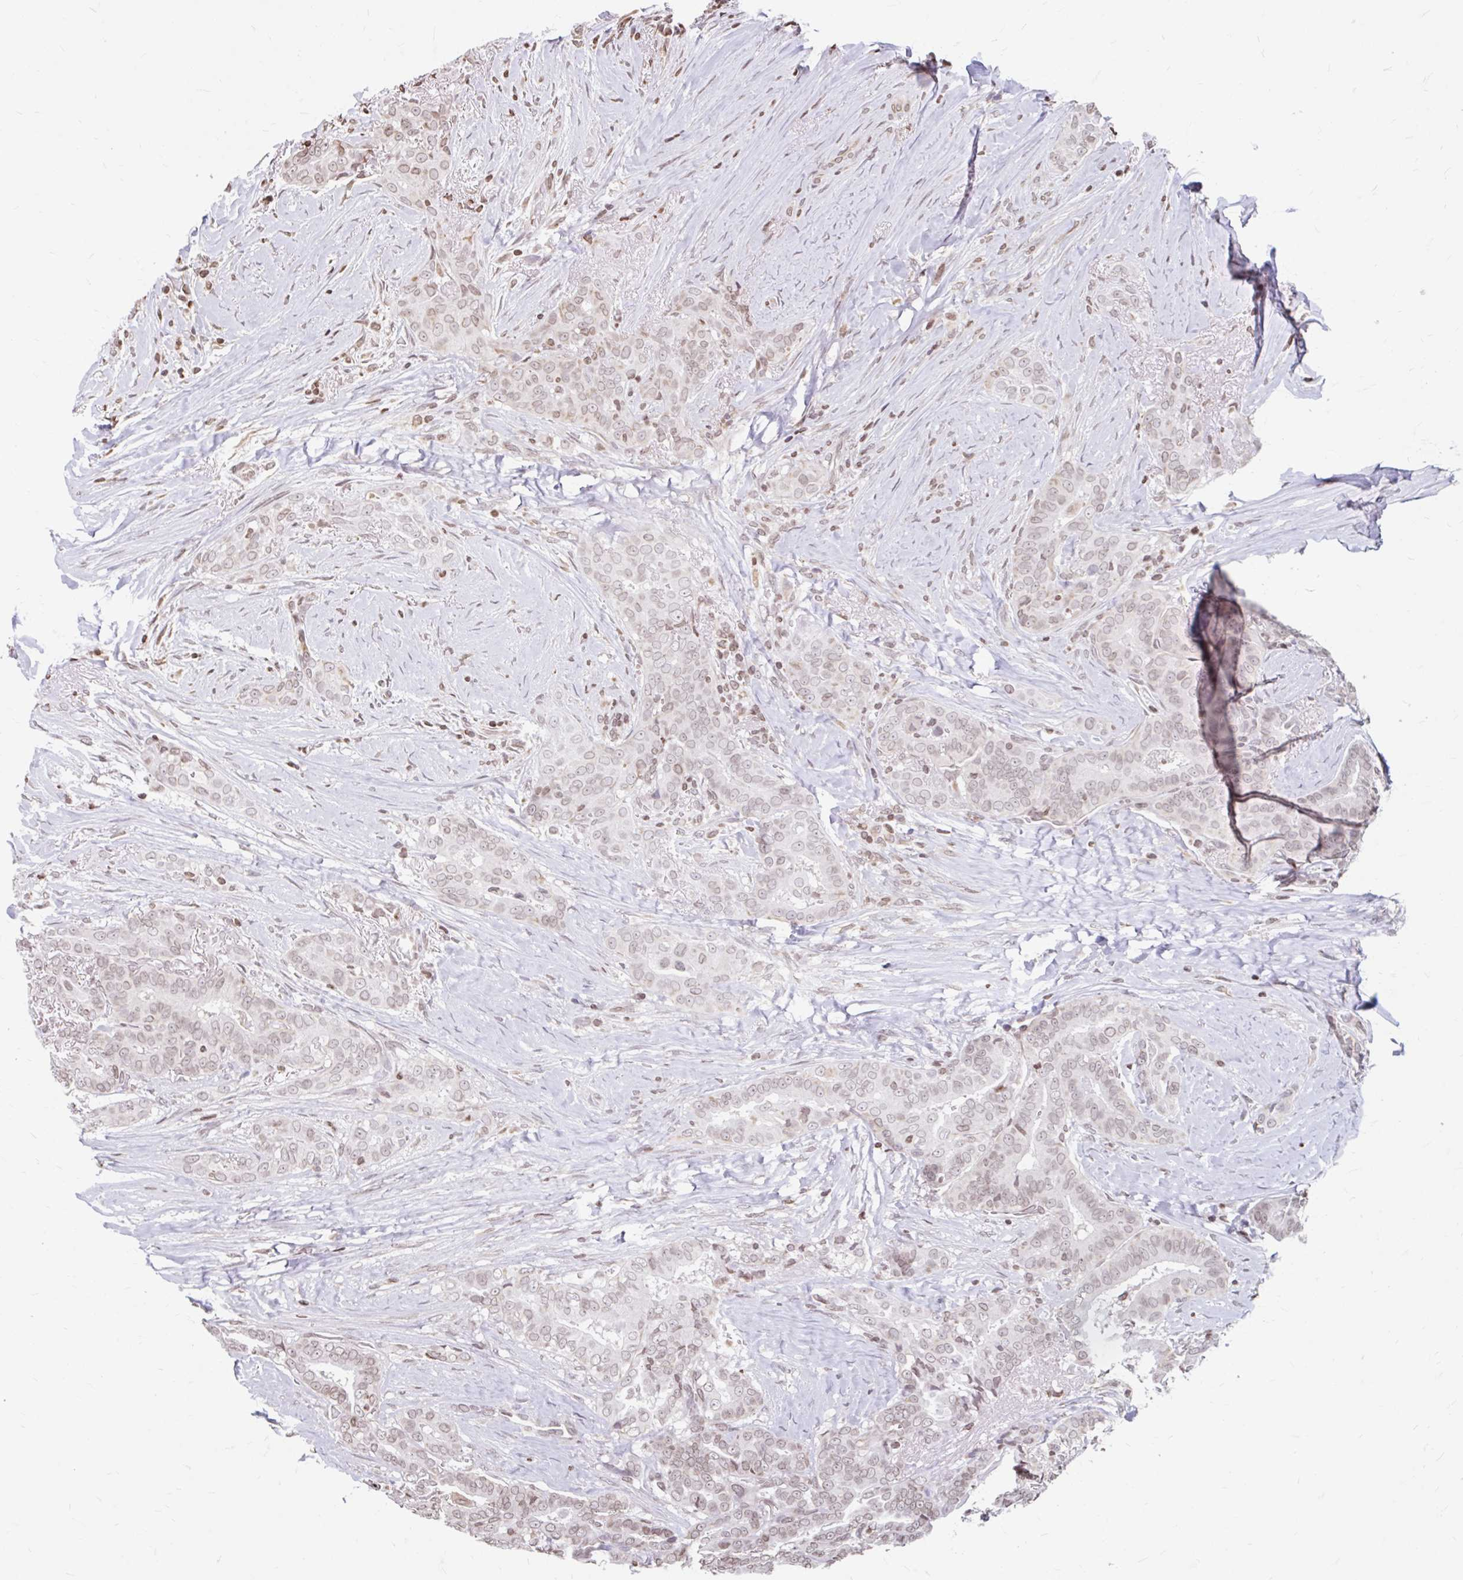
{"staining": {"intensity": "moderate", "quantity": "25%-75%", "location": "nuclear"}, "tissue": "thyroid cancer", "cell_type": "Tumor cells", "image_type": "cancer", "snomed": [{"axis": "morphology", "description": "Papillary adenocarcinoma, NOS"}, {"axis": "topography", "description": "Thyroid gland"}], "caption": "Immunohistochemistry image of human thyroid cancer (papillary adenocarcinoma) stained for a protein (brown), which shows medium levels of moderate nuclear staining in approximately 25%-75% of tumor cells.", "gene": "ORC3", "patient": {"sex": "male", "age": 61}}